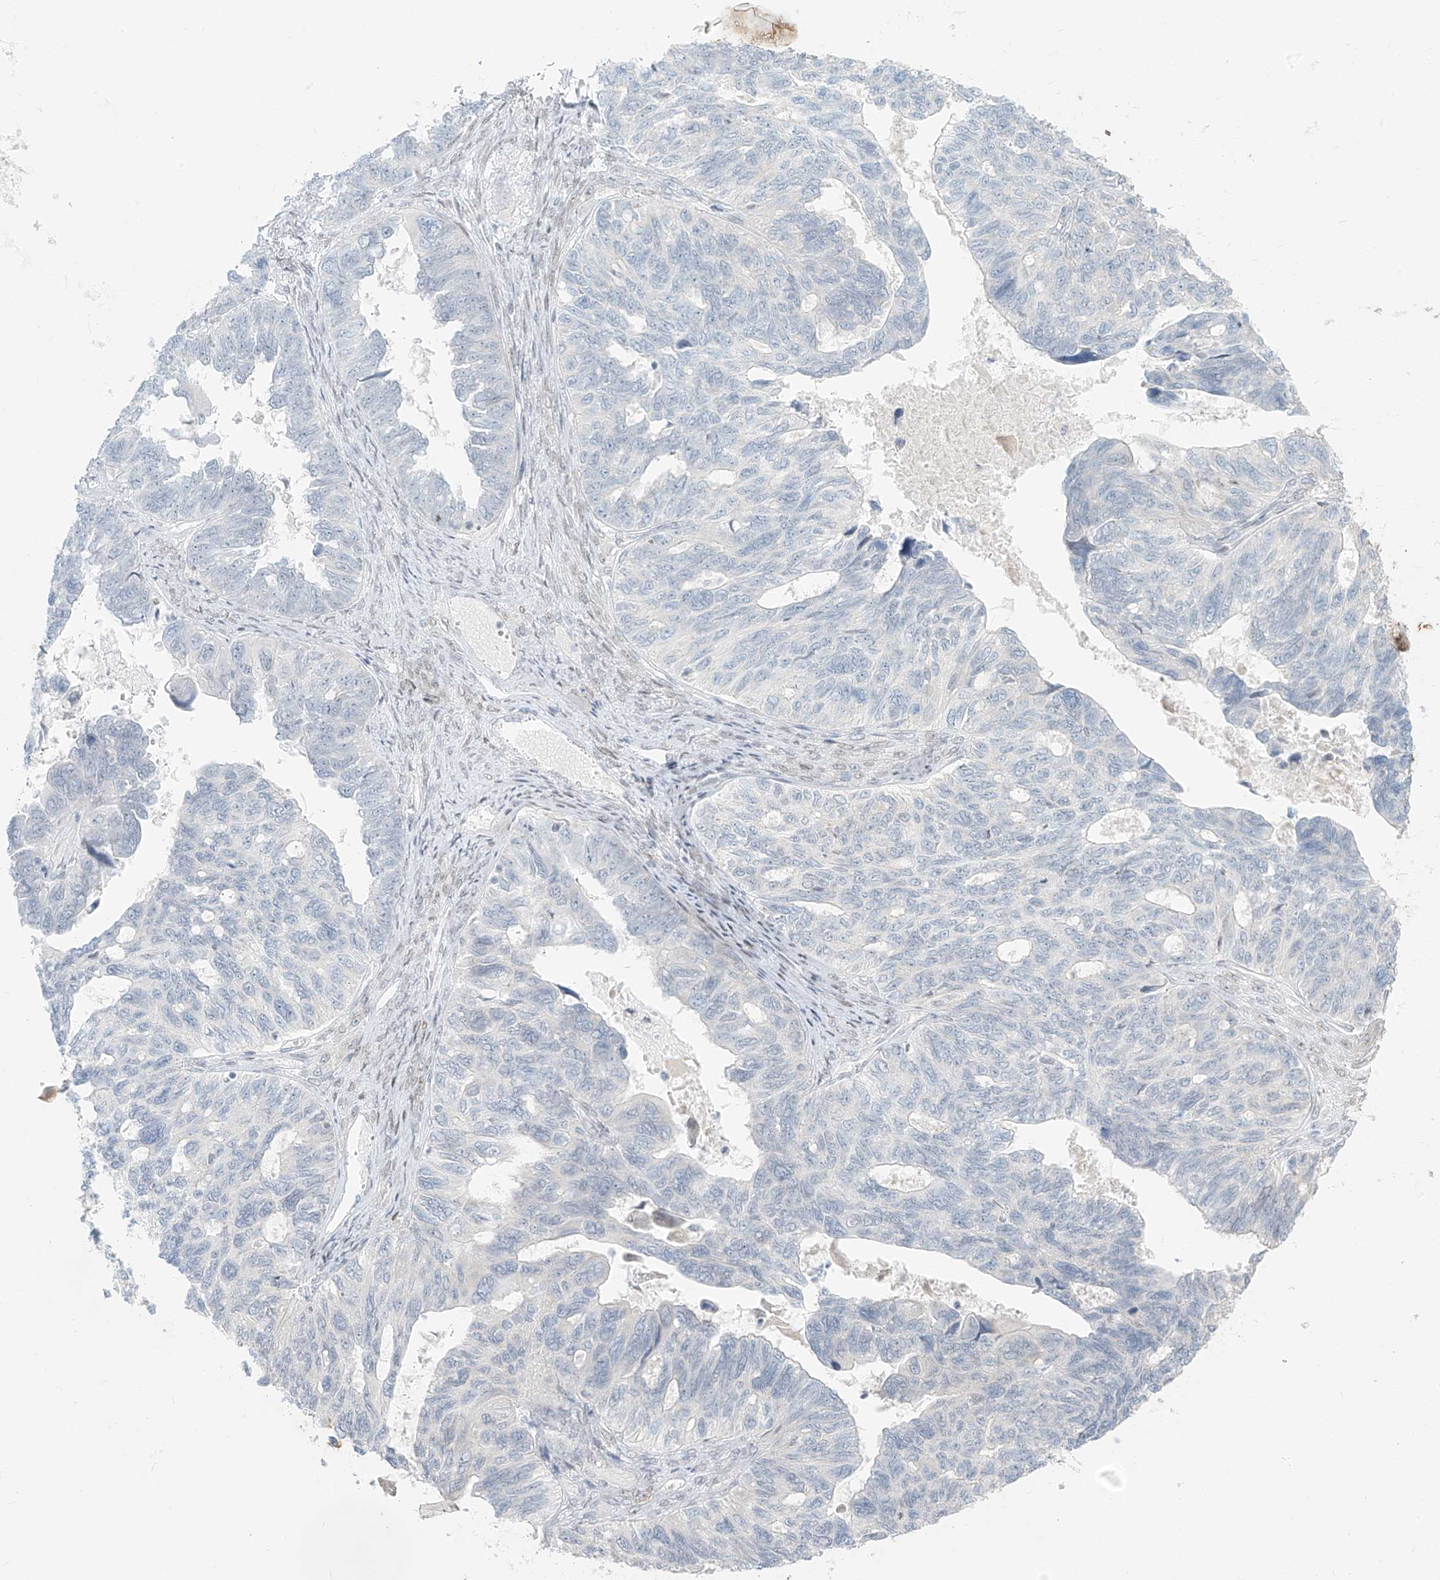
{"staining": {"intensity": "negative", "quantity": "none", "location": "none"}, "tissue": "ovarian cancer", "cell_type": "Tumor cells", "image_type": "cancer", "snomed": [{"axis": "morphology", "description": "Cystadenocarcinoma, serous, NOS"}, {"axis": "topography", "description": "Ovary"}], "caption": "A photomicrograph of ovarian serous cystadenocarcinoma stained for a protein reveals no brown staining in tumor cells. Nuclei are stained in blue.", "gene": "OSBPL7", "patient": {"sex": "female", "age": 79}}